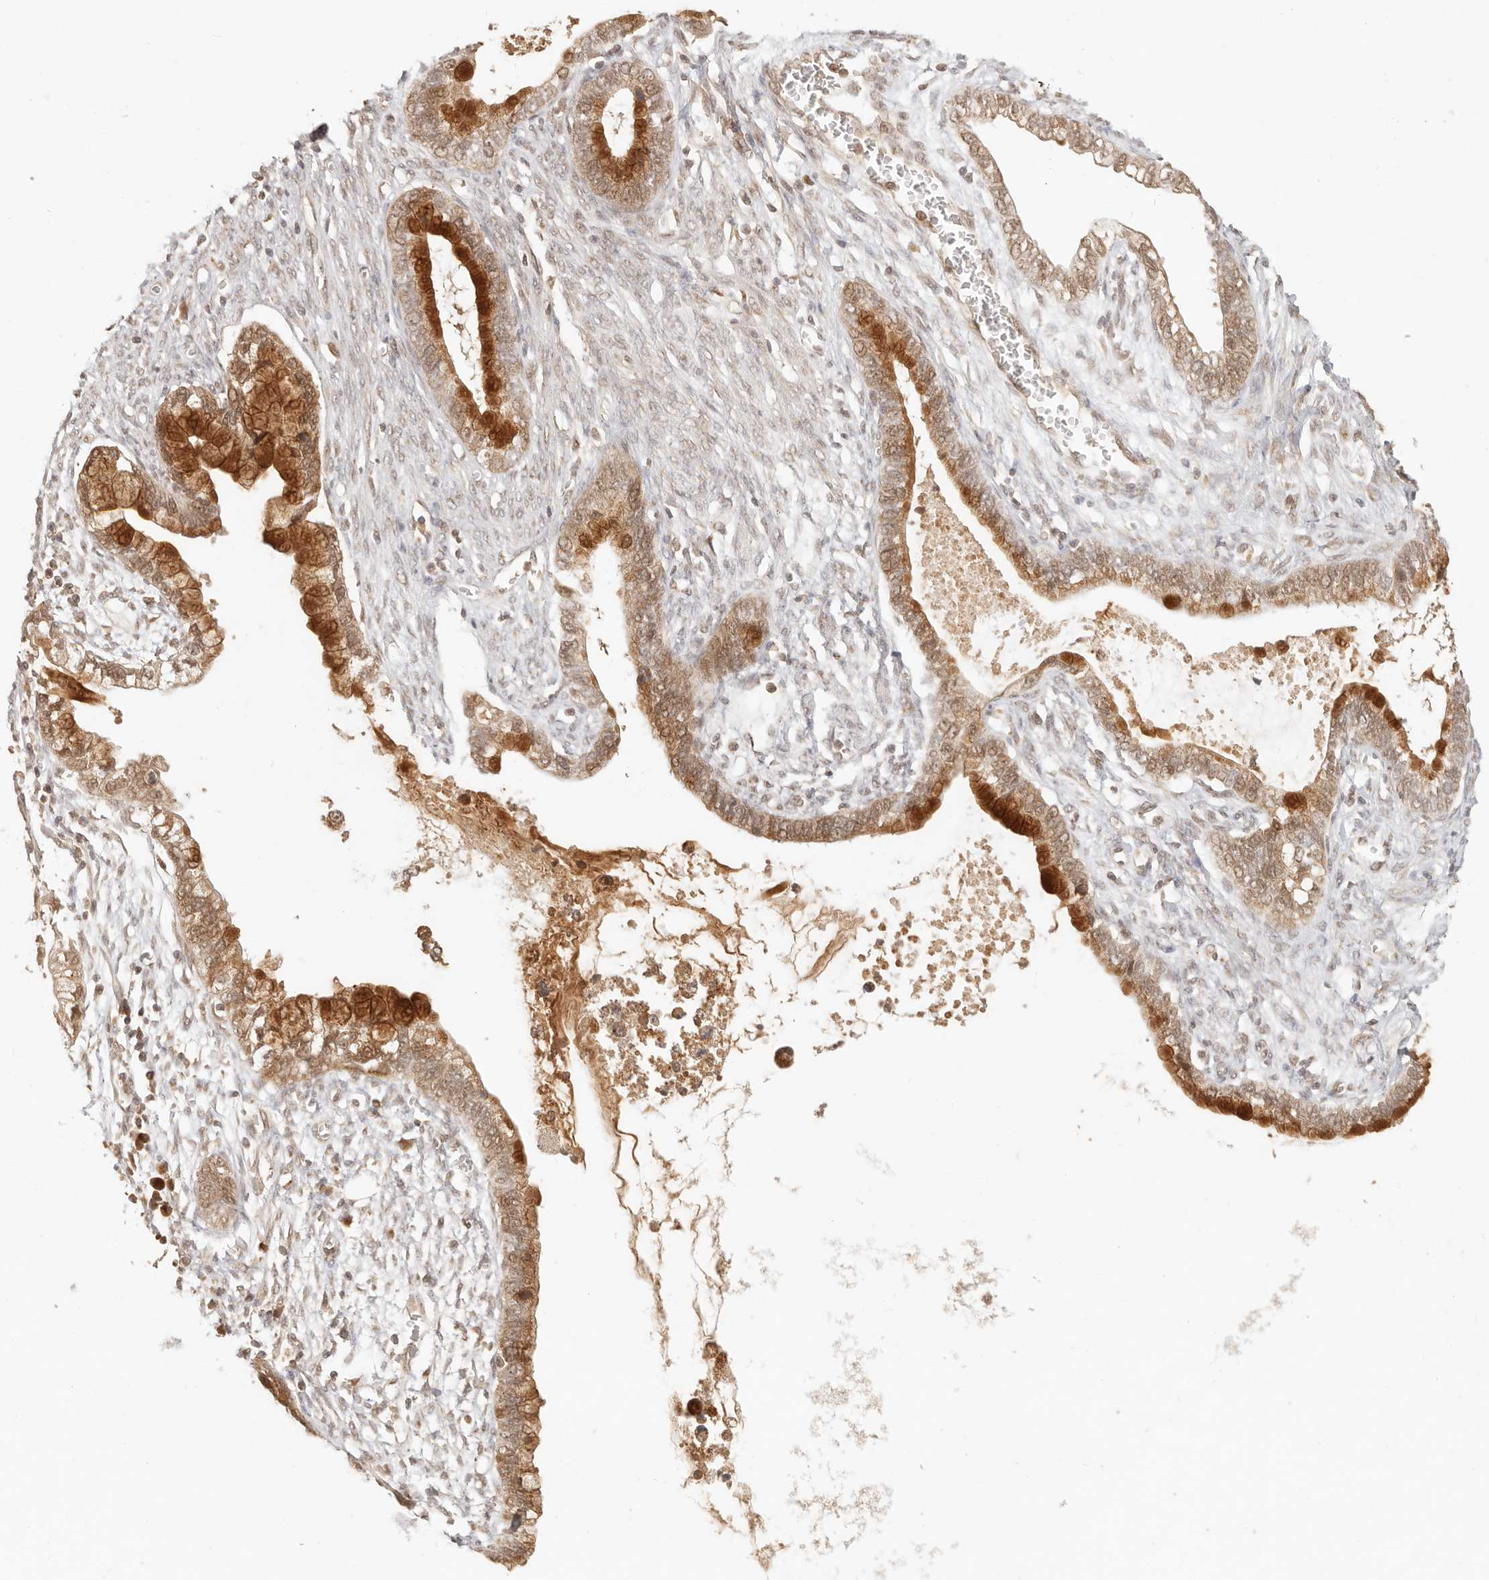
{"staining": {"intensity": "strong", "quantity": ">75%", "location": "cytoplasmic/membranous,nuclear"}, "tissue": "cervical cancer", "cell_type": "Tumor cells", "image_type": "cancer", "snomed": [{"axis": "morphology", "description": "Adenocarcinoma, NOS"}, {"axis": "topography", "description": "Cervix"}], "caption": "A high amount of strong cytoplasmic/membranous and nuclear staining is seen in approximately >75% of tumor cells in adenocarcinoma (cervical) tissue.", "gene": "INTS11", "patient": {"sex": "female", "age": 44}}